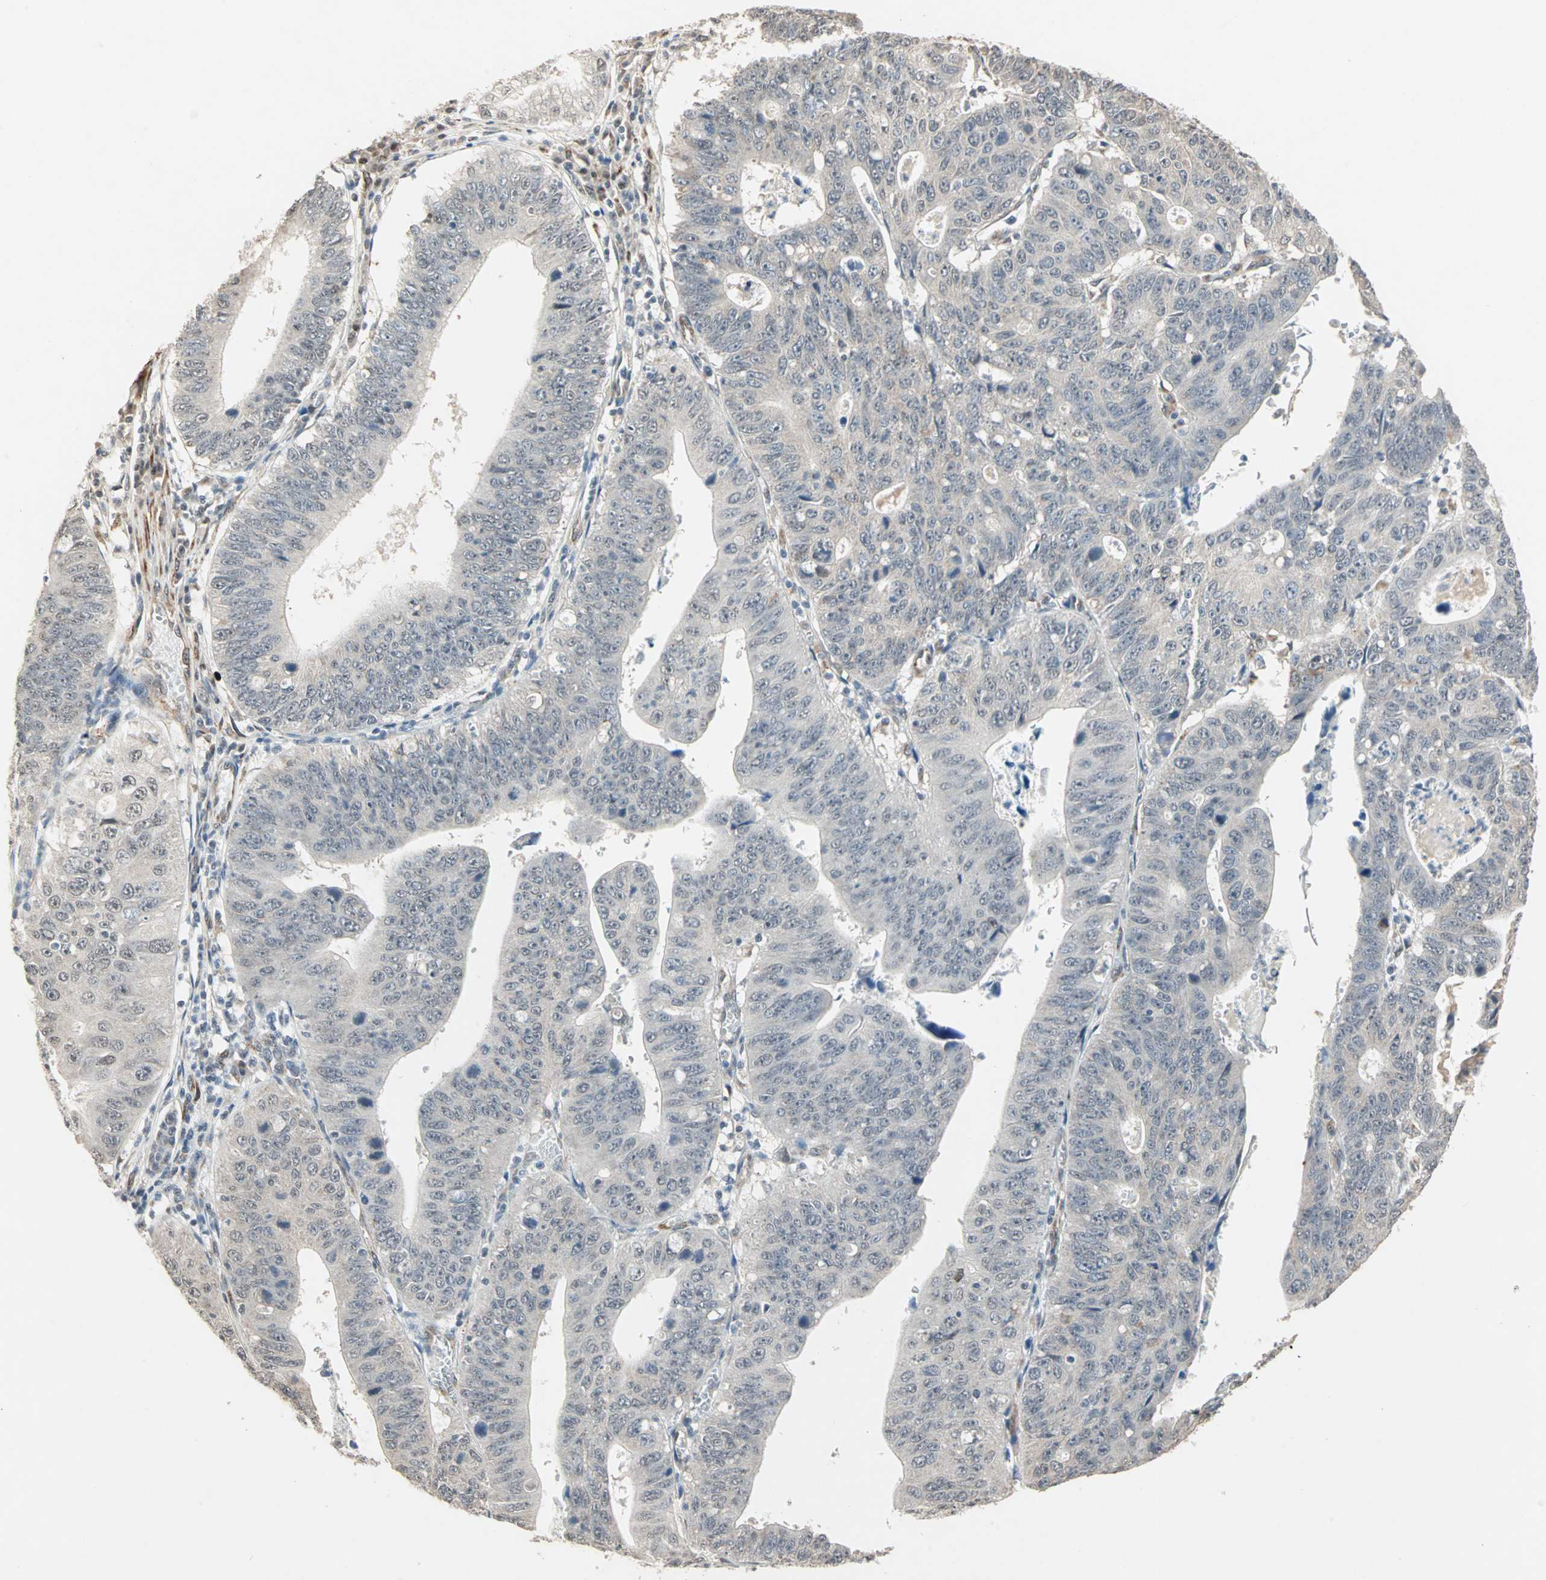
{"staining": {"intensity": "negative", "quantity": "none", "location": "none"}, "tissue": "stomach cancer", "cell_type": "Tumor cells", "image_type": "cancer", "snomed": [{"axis": "morphology", "description": "Adenocarcinoma, NOS"}, {"axis": "topography", "description": "Stomach"}], "caption": "IHC photomicrograph of neoplastic tissue: human stomach cancer stained with DAB demonstrates no significant protein positivity in tumor cells.", "gene": "TRPV4", "patient": {"sex": "male", "age": 59}}